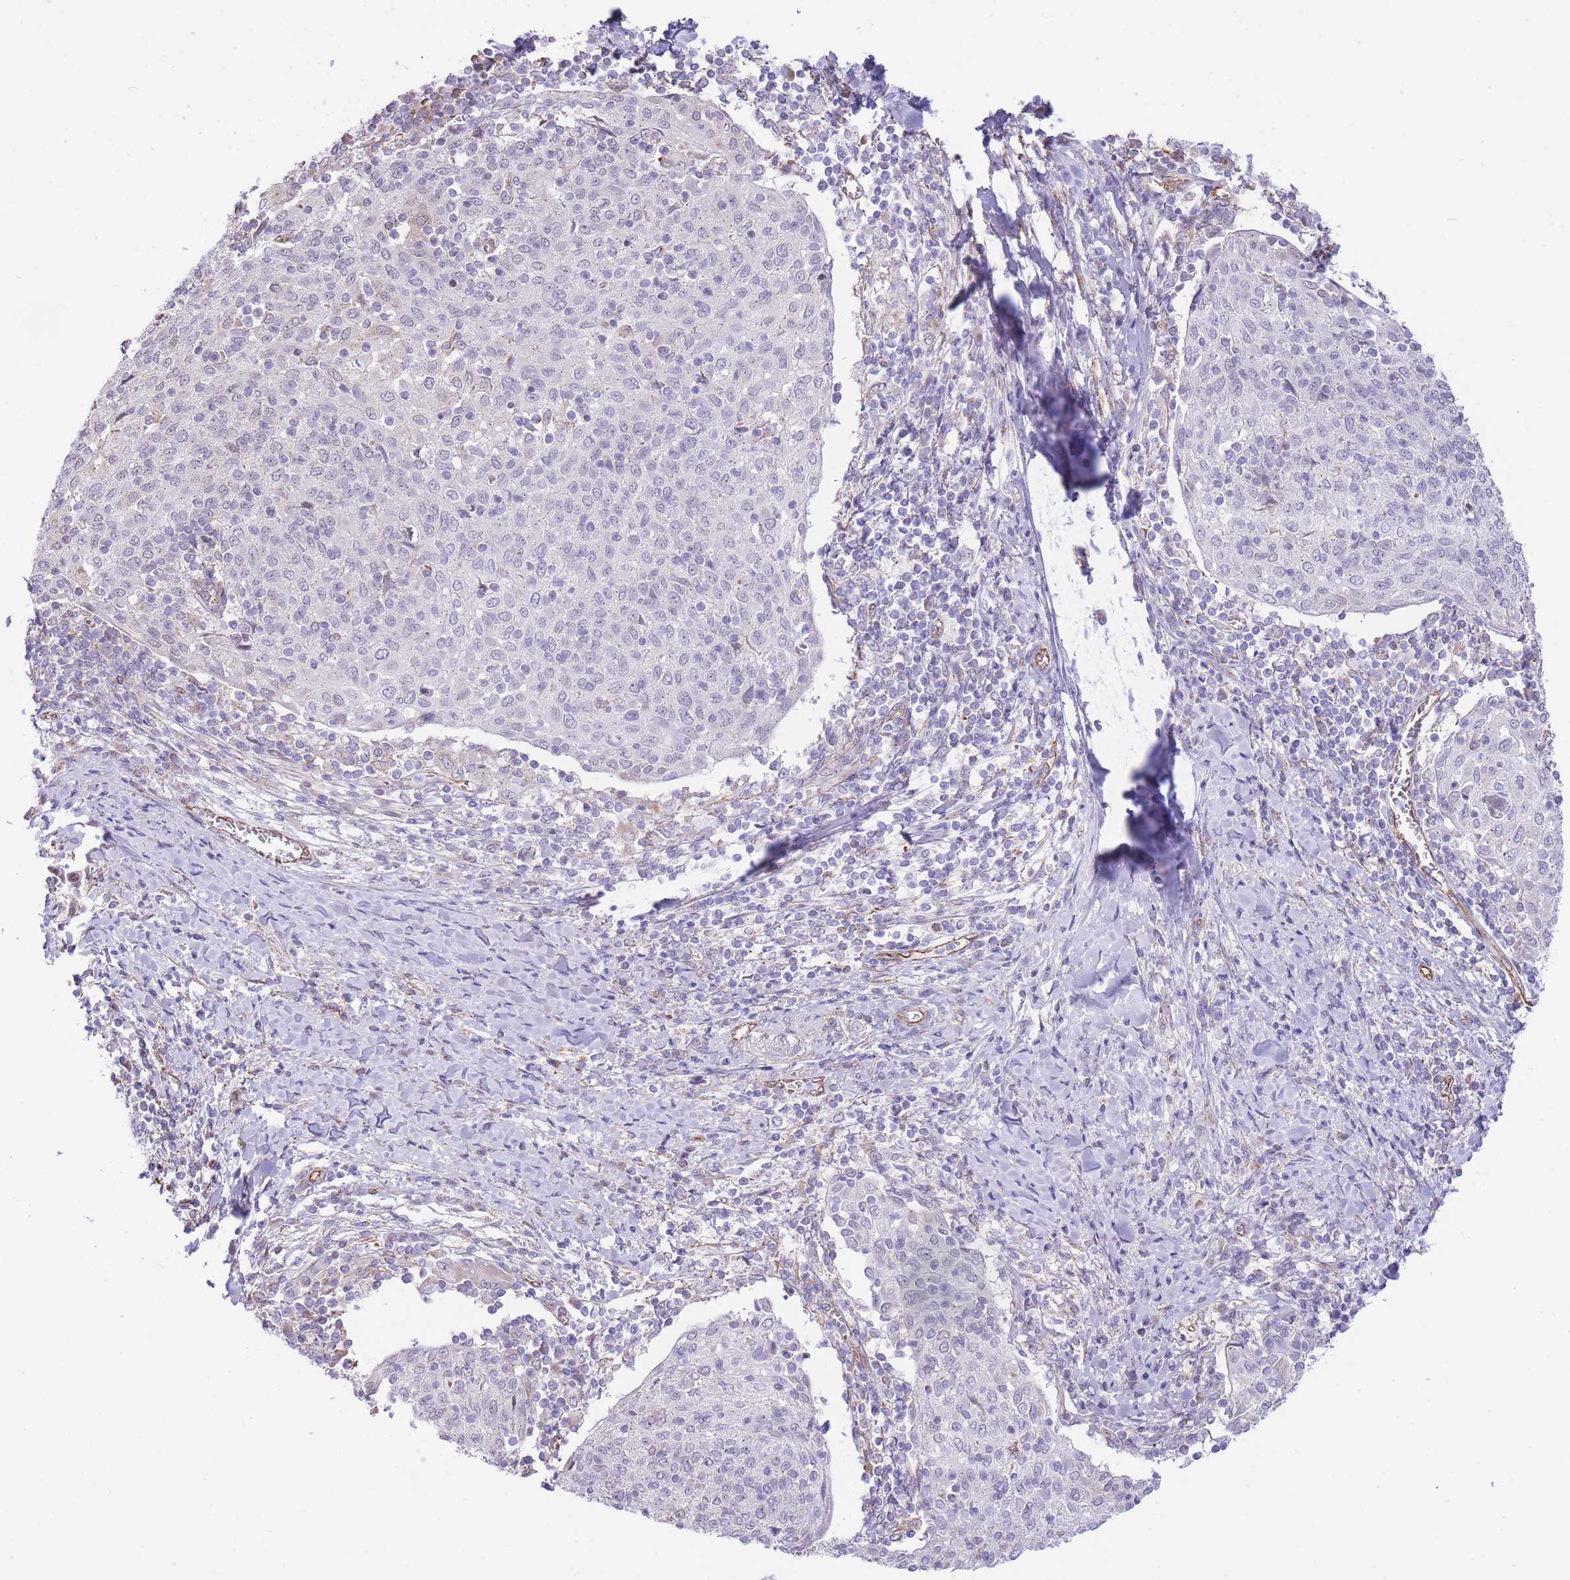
{"staining": {"intensity": "negative", "quantity": "none", "location": "none"}, "tissue": "cervical cancer", "cell_type": "Tumor cells", "image_type": "cancer", "snomed": [{"axis": "morphology", "description": "Squamous cell carcinoma, NOS"}, {"axis": "topography", "description": "Cervix"}], "caption": "Tumor cells show no significant staining in cervical squamous cell carcinoma.", "gene": "PSG8", "patient": {"sex": "female", "age": 52}}